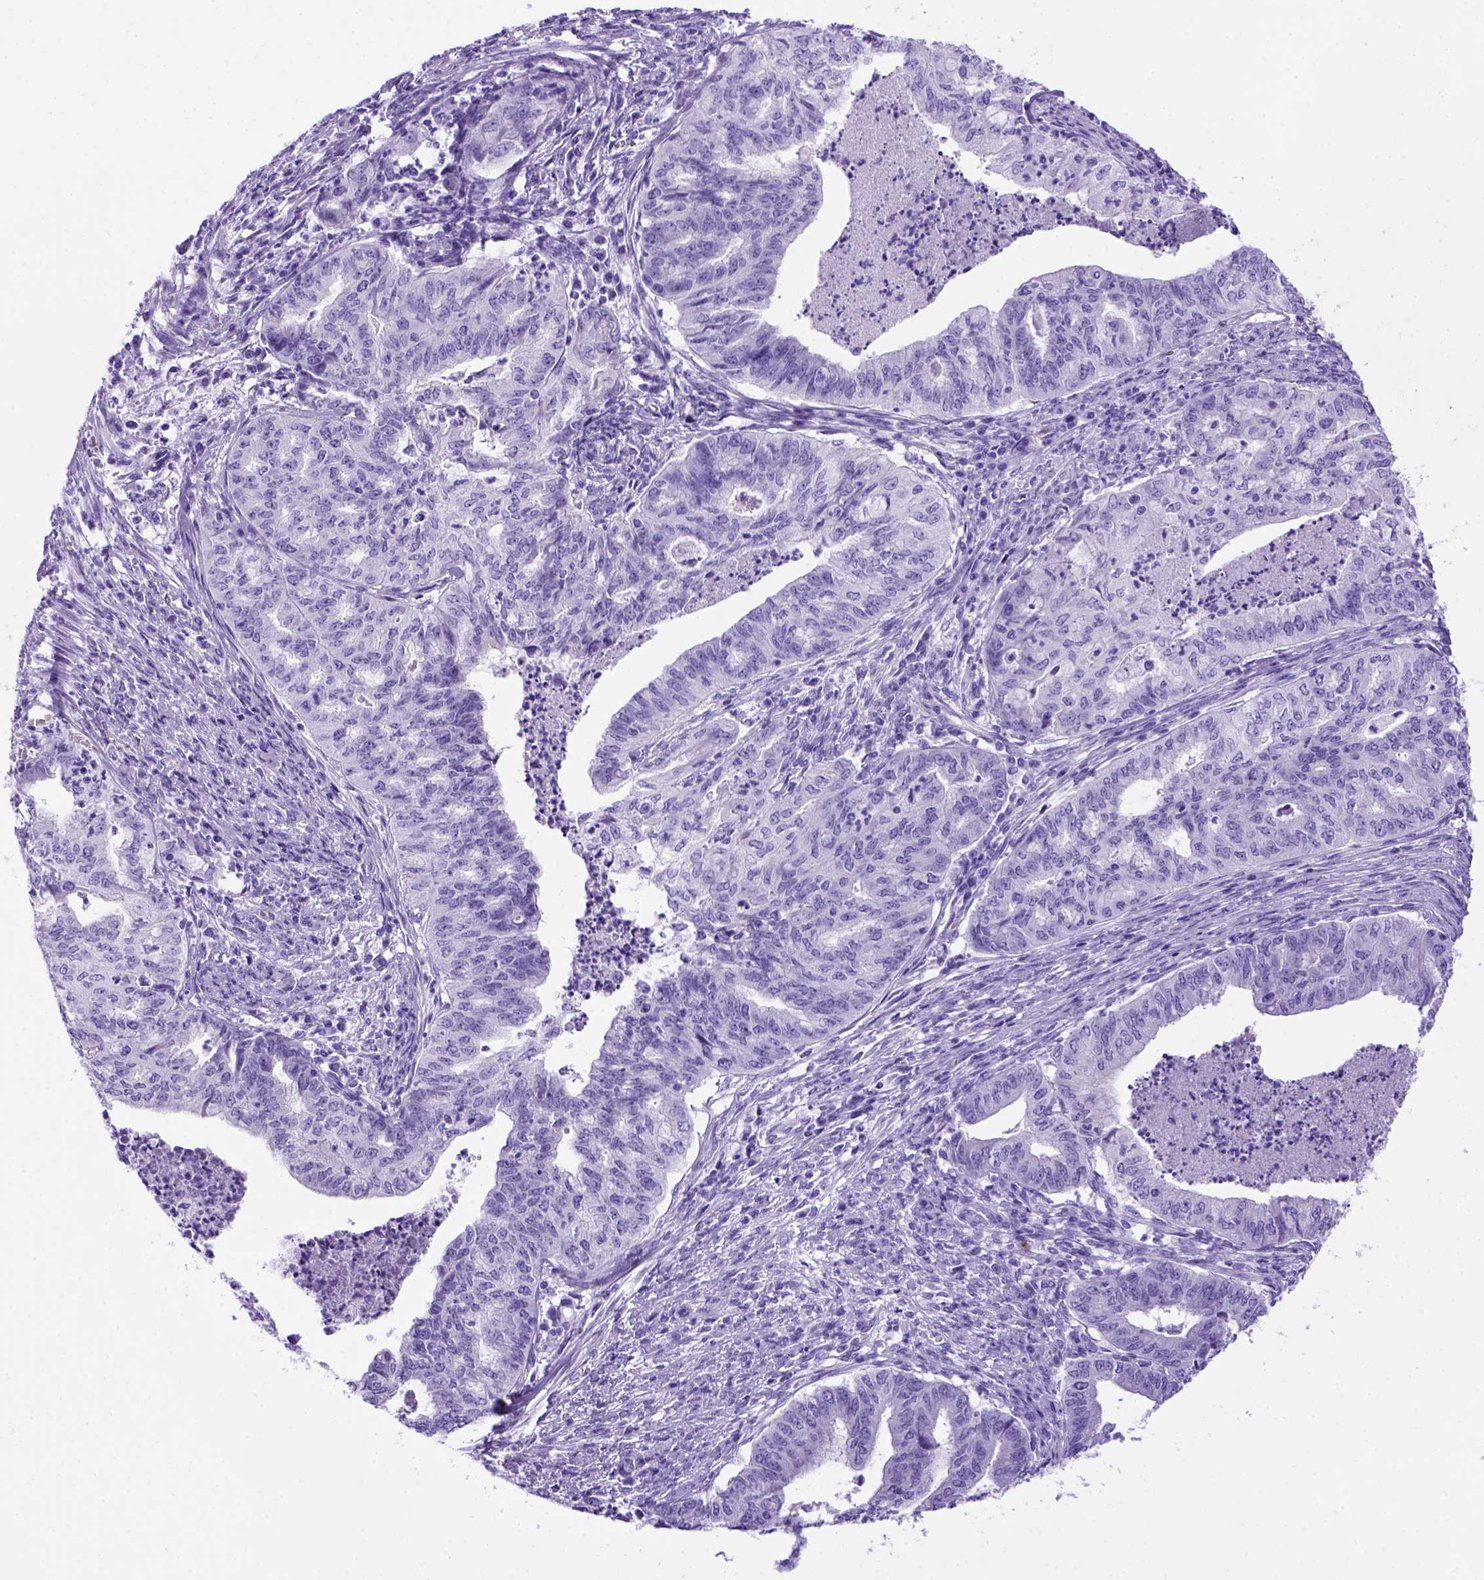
{"staining": {"intensity": "negative", "quantity": "none", "location": "none"}, "tissue": "endometrial cancer", "cell_type": "Tumor cells", "image_type": "cancer", "snomed": [{"axis": "morphology", "description": "Adenocarcinoma, NOS"}, {"axis": "topography", "description": "Endometrium"}], "caption": "An immunohistochemistry image of endometrial cancer is shown. There is no staining in tumor cells of endometrial cancer. (Brightfield microscopy of DAB (3,3'-diaminobenzidine) immunohistochemistry at high magnification).", "gene": "MEOX2", "patient": {"sex": "female", "age": 79}}